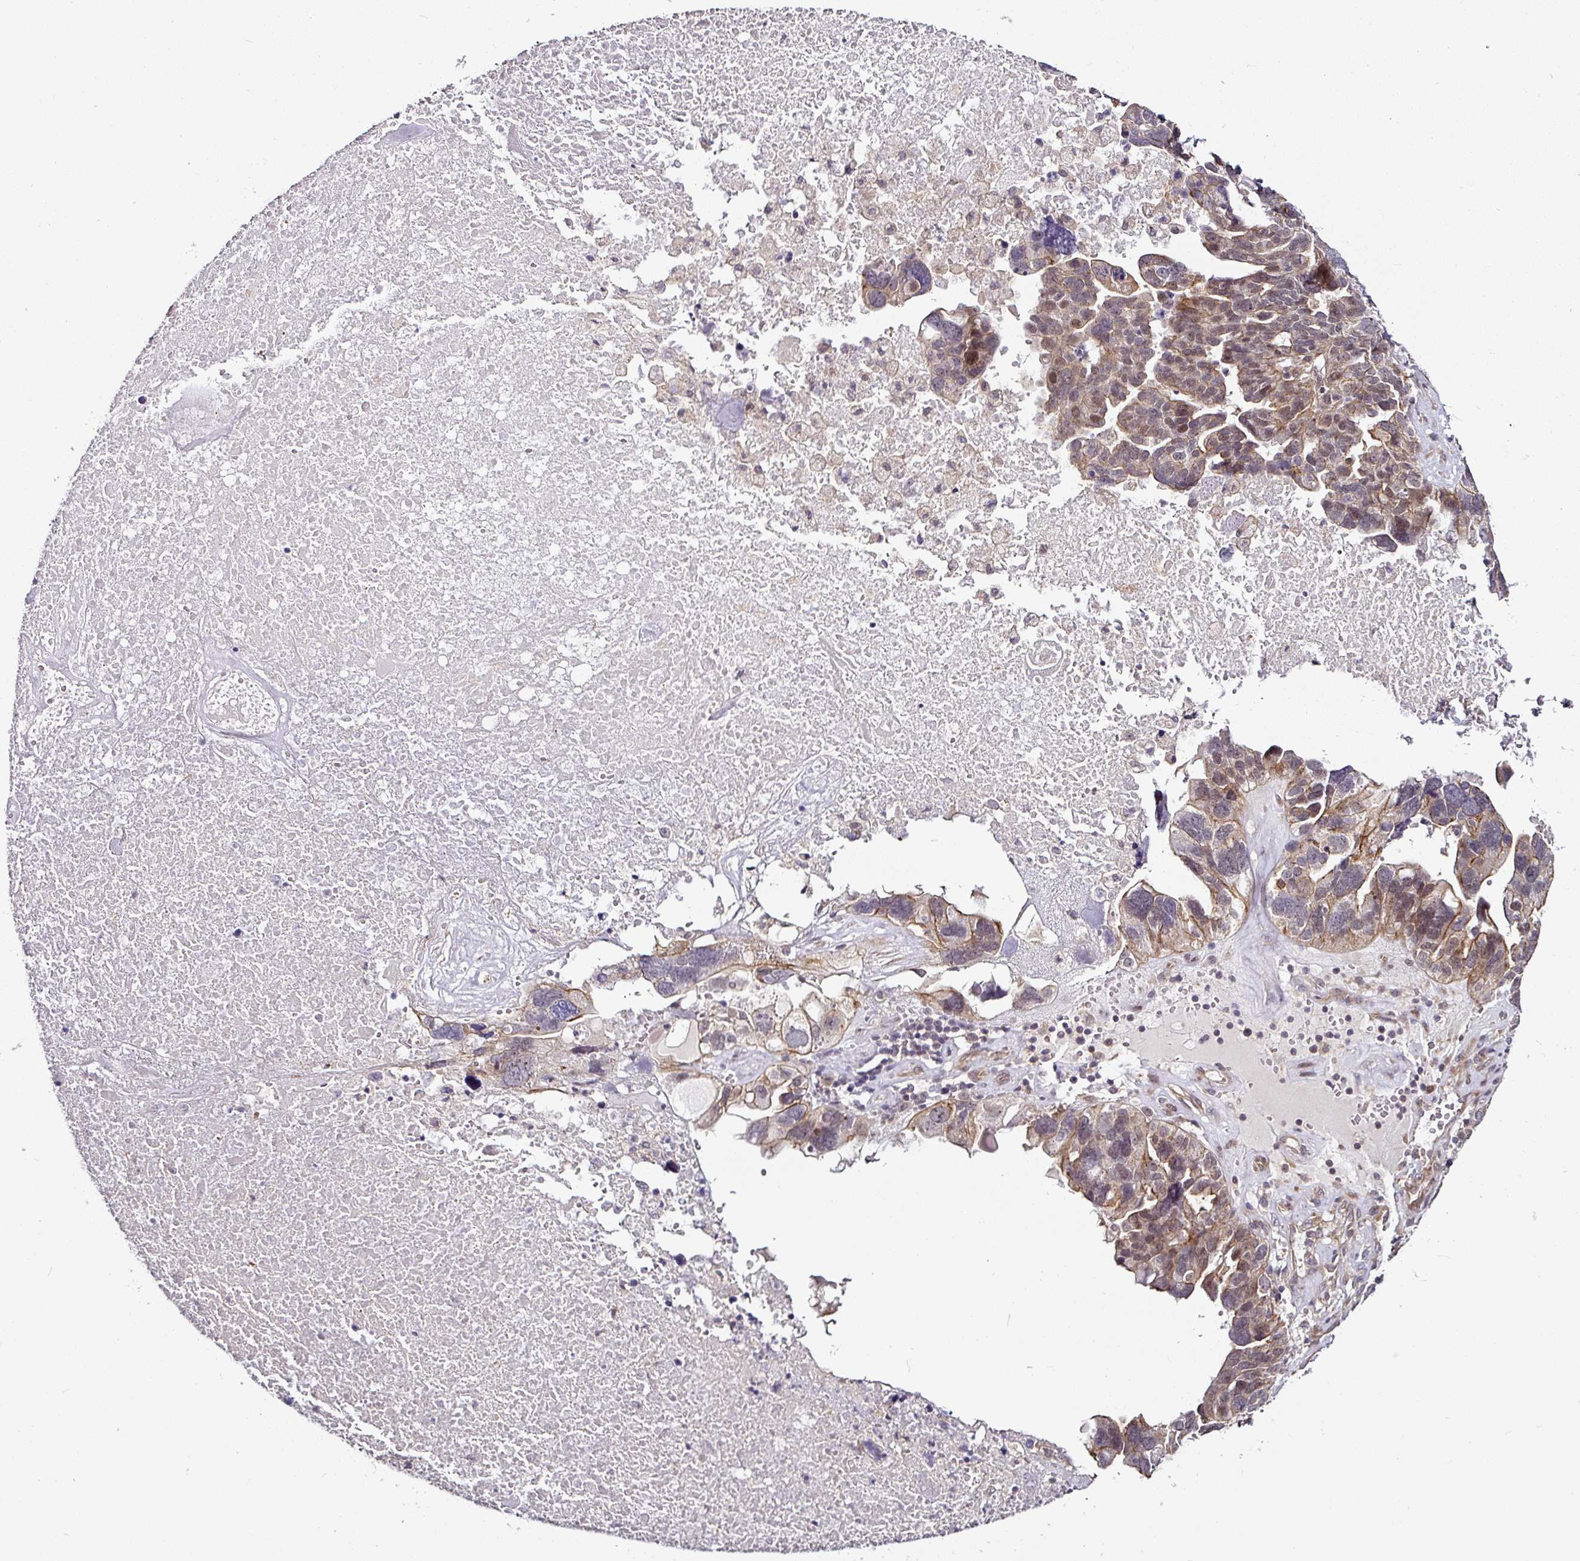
{"staining": {"intensity": "moderate", "quantity": "25%-75%", "location": "cytoplasmic/membranous,nuclear"}, "tissue": "ovarian cancer", "cell_type": "Tumor cells", "image_type": "cancer", "snomed": [{"axis": "morphology", "description": "Cystadenocarcinoma, serous, NOS"}, {"axis": "topography", "description": "Ovary"}], "caption": "IHC staining of ovarian serous cystadenocarcinoma, which exhibits medium levels of moderate cytoplasmic/membranous and nuclear expression in approximately 25%-75% of tumor cells indicating moderate cytoplasmic/membranous and nuclear protein positivity. The staining was performed using DAB (brown) for protein detection and nuclei were counterstained in hematoxylin (blue).", "gene": "DCAF13", "patient": {"sex": "female", "age": 59}}